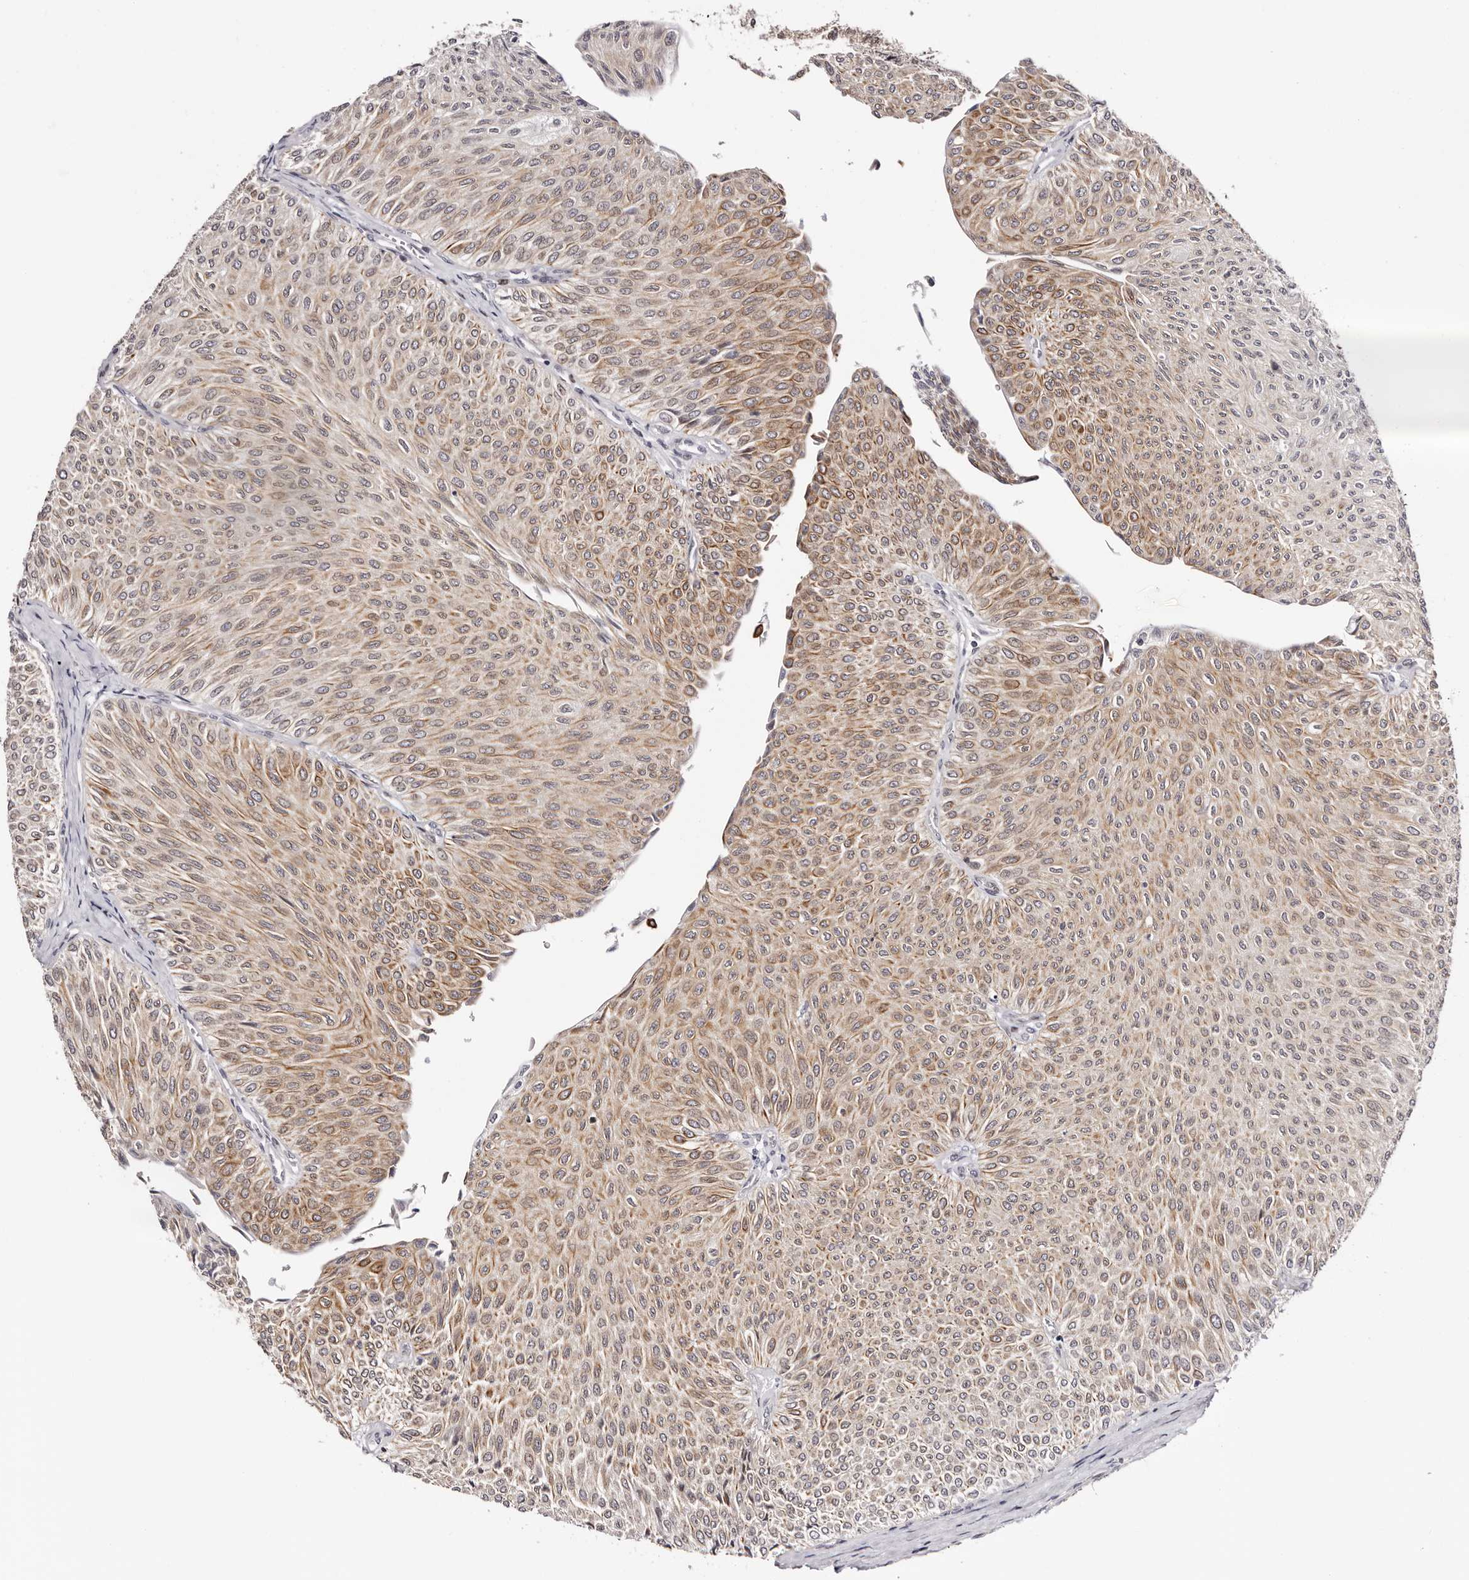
{"staining": {"intensity": "moderate", "quantity": ">75%", "location": "cytoplasmic/membranous"}, "tissue": "urothelial cancer", "cell_type": "Tumor cells", "image_type": "cancer", "snomed": [{"axis": "morphology", "description": "Urothelial carcinoma, Low grade"}, {"axis": "topography", "description": "Urinary bladder"}], "caption": "Brown immunohistochemical staining in human urothelial cancer displays moderate cytoplasmic/membranous expression in about >75% of tumor cells. (IHC, brightfield microscopy, high magnification).", "gene": "NUP153", "patient": {"sex": "male", "age": 78}}